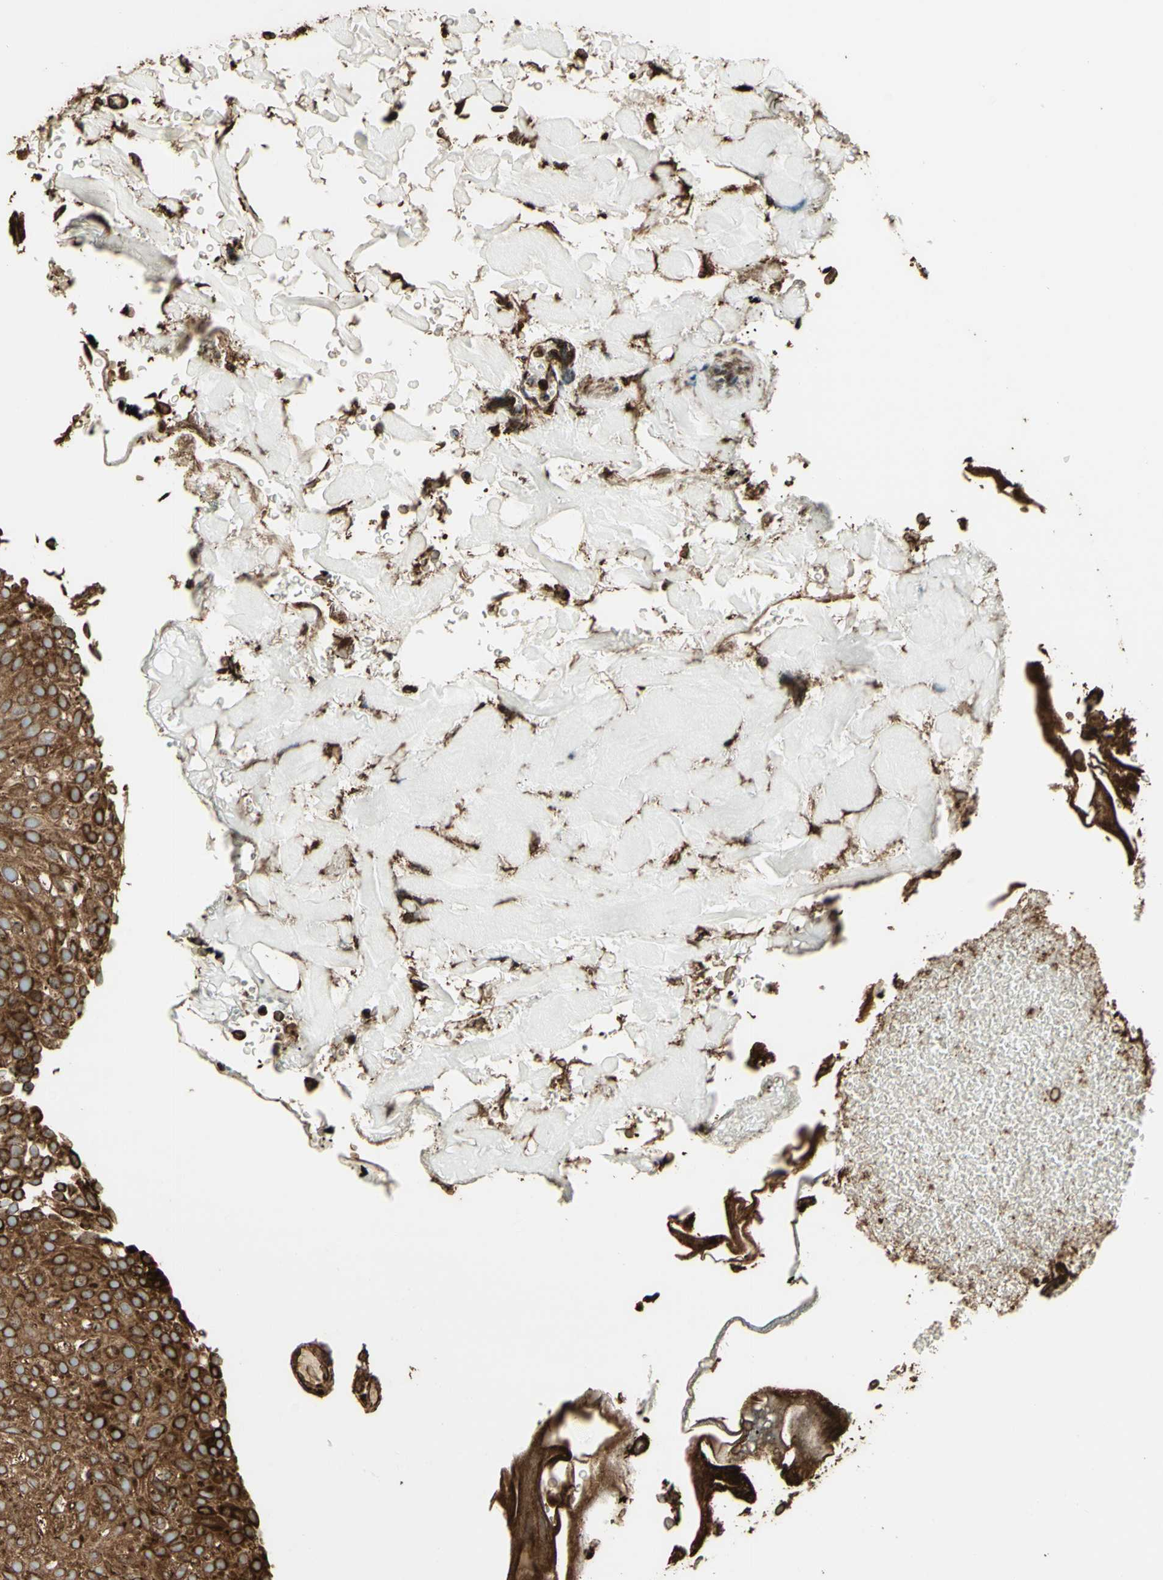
{"staining": {"intensity": "moderate", "quantity": ">75%", "location": "cytoplasmic/membranous"}, "tissue": "urothelial cancer", "cell_type": "Tumor cells", "image_type": "cancer", "snomed": [{"axis": "morphology", "description": "Urothelial carcinoma, Low grade"}, {"axis": "topography", "description": "Urinary bladder"}], "caption": "Tumor cells exhibit medium levels of moderate cytoplasmic/membranous staining in approximately >75% of cells in low-grade urothelial carcinoma.", "gene": "CANX", "patient": {"sex": "male", "age": 78}}